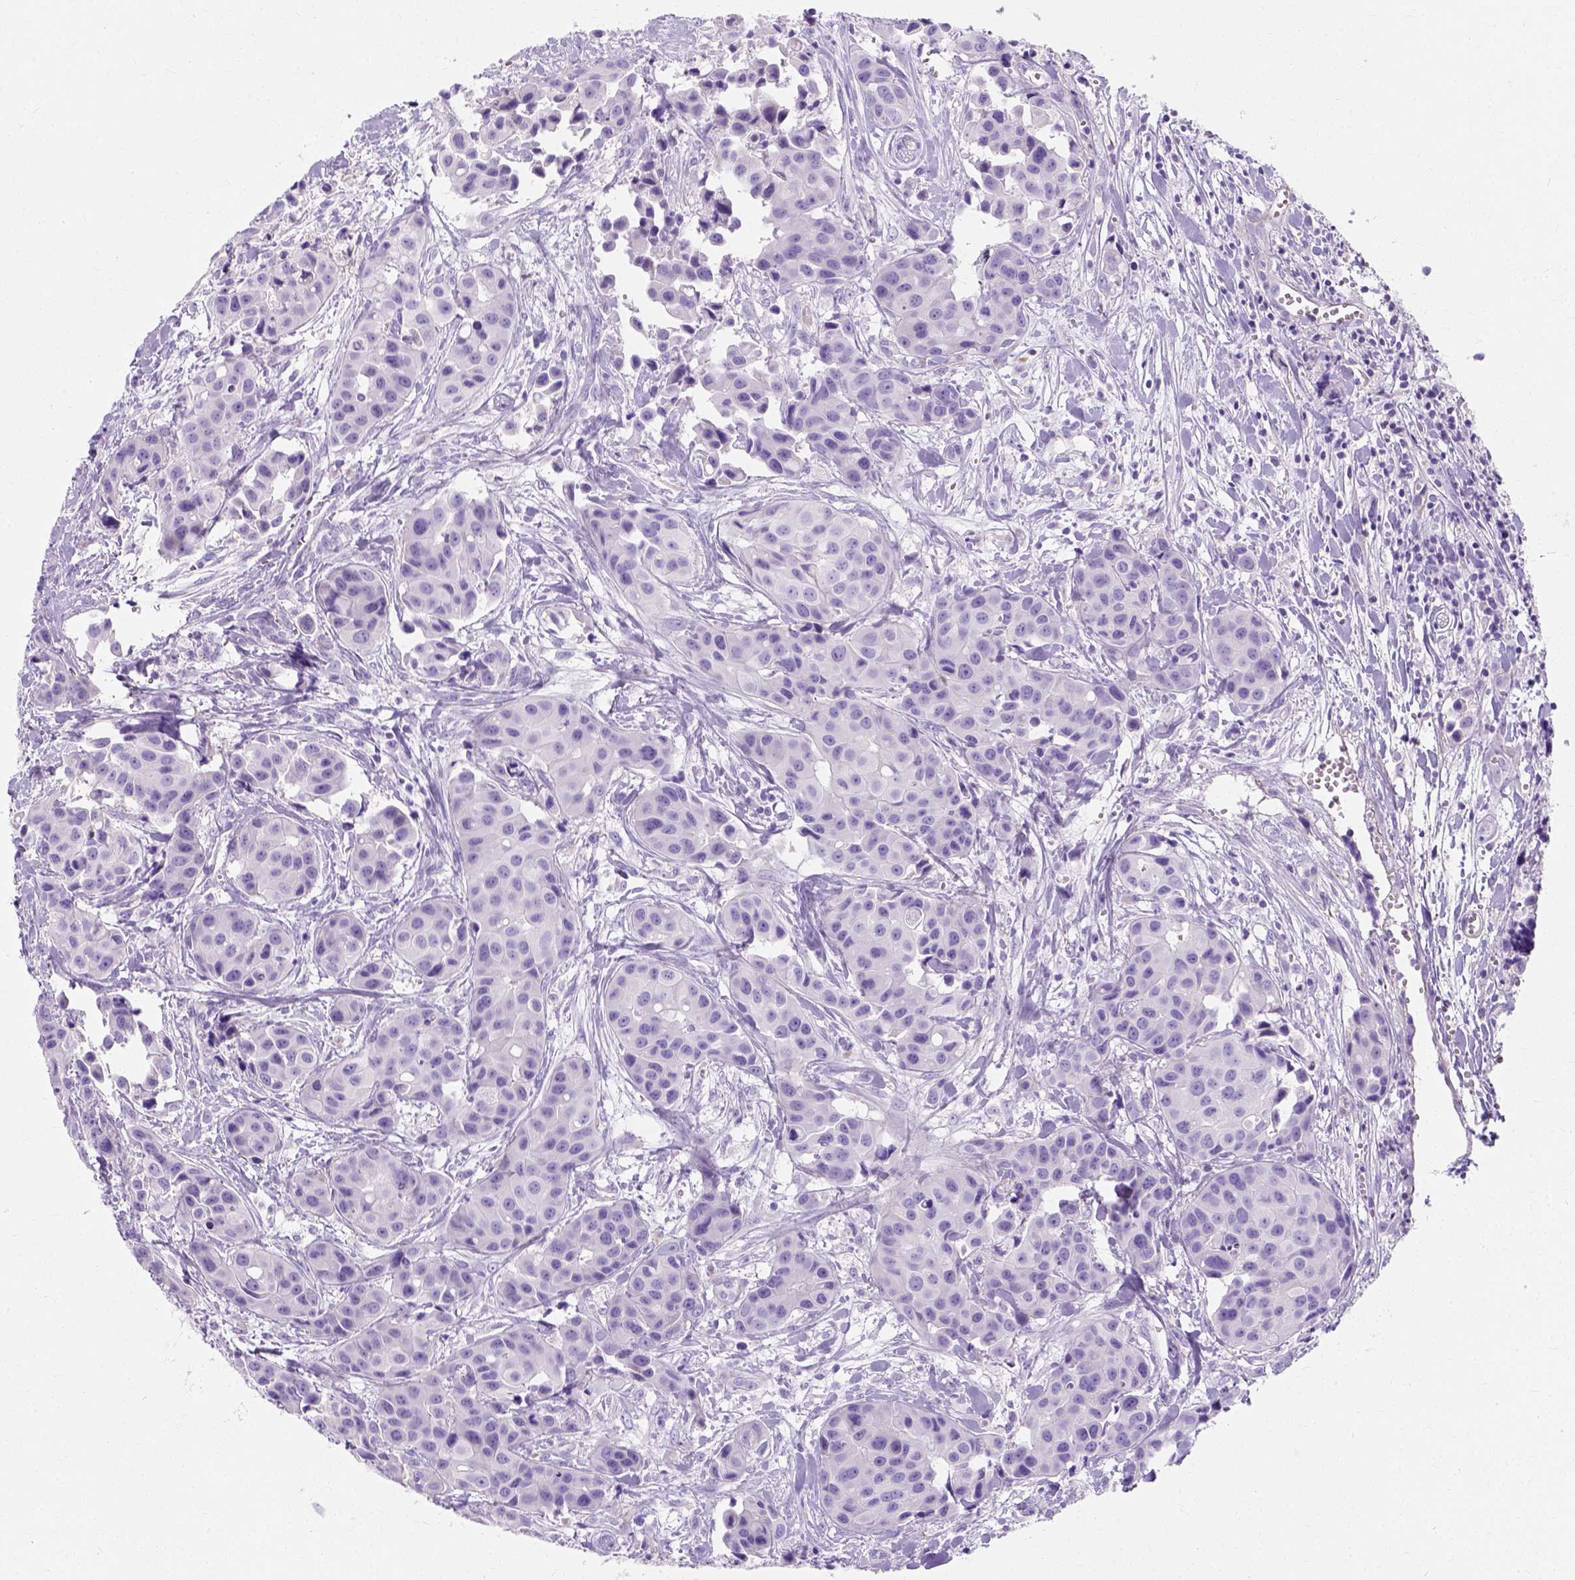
{"staining": {"intensity": "negative", "quantity": "none", "location": "none"}, "tissue": "head and neck cancer", "cell_type": "Tumor cells", "image_type": "cancer", "snomed": [{"axis": "morphology", "description": "Adenocarcinoma, NOS"}, {"axis": "topography", "description": "Head-Neck"}], "caption": "IHC histopathology image of head and neck adenocarcinoma stained for a protein (brown), which shows no staining in tumor cells. (DAB immunohistochemistry visualized using brightfield microscopy, high magnification).", "gene": "MYH15", "patient": {"sex": "male", "age": 76}}